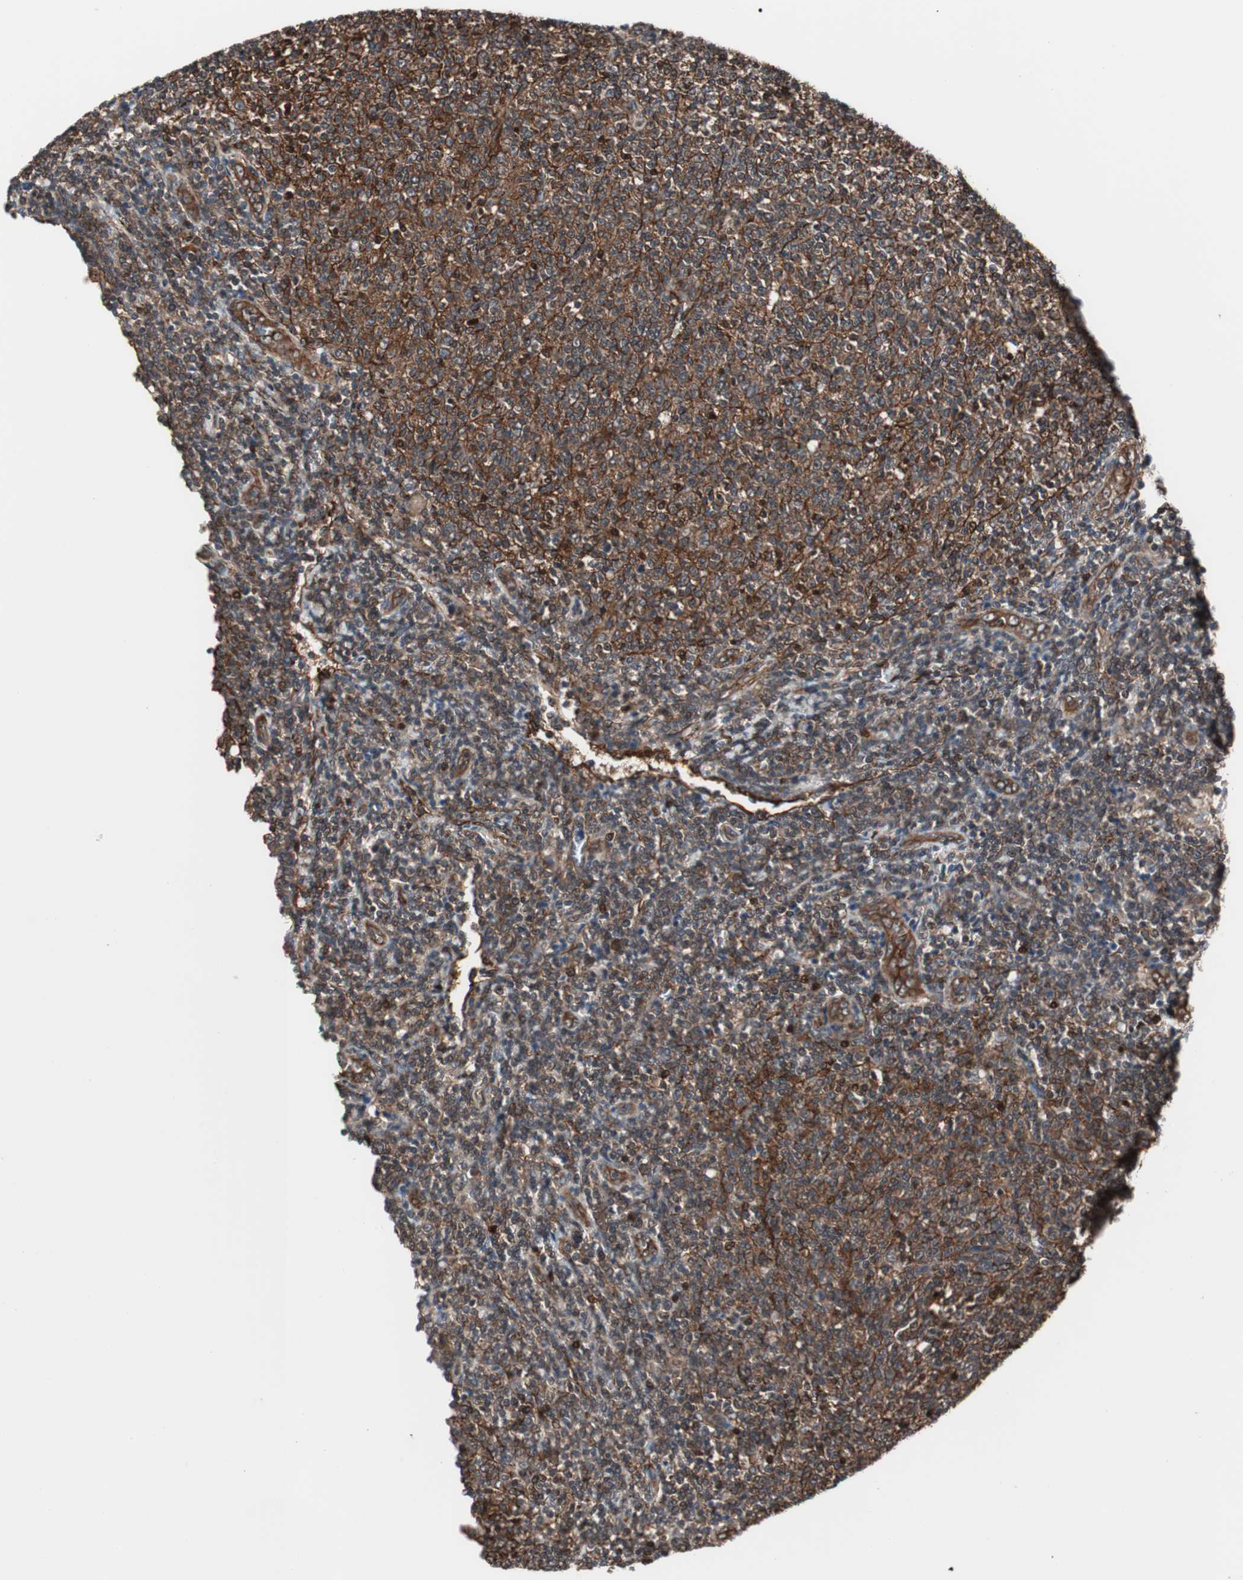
{"staining": {"intensity": "strong", "quantity": ">75%", "location": "cytoplasmic/membranous,nuclear"}, "tissue": "lymphoma", "cell_type": "Tumor cells", "image_type": "cancer", "snomed": [{"axis": "morphology", "description": "Malignant lymphoma, non-Hodgkin's type, Low grade"}, {"axis": "topography", "description": "Lymph node"}], "caption": "Immunohistochemical staining of human lymphoma demonstrates high levels of strong cytoplasmic/membranous and nuclear protein expression in about >75% of tumor cells.", "gene": "PTPN11", "patient": {"sex": "male", "age": 66}}